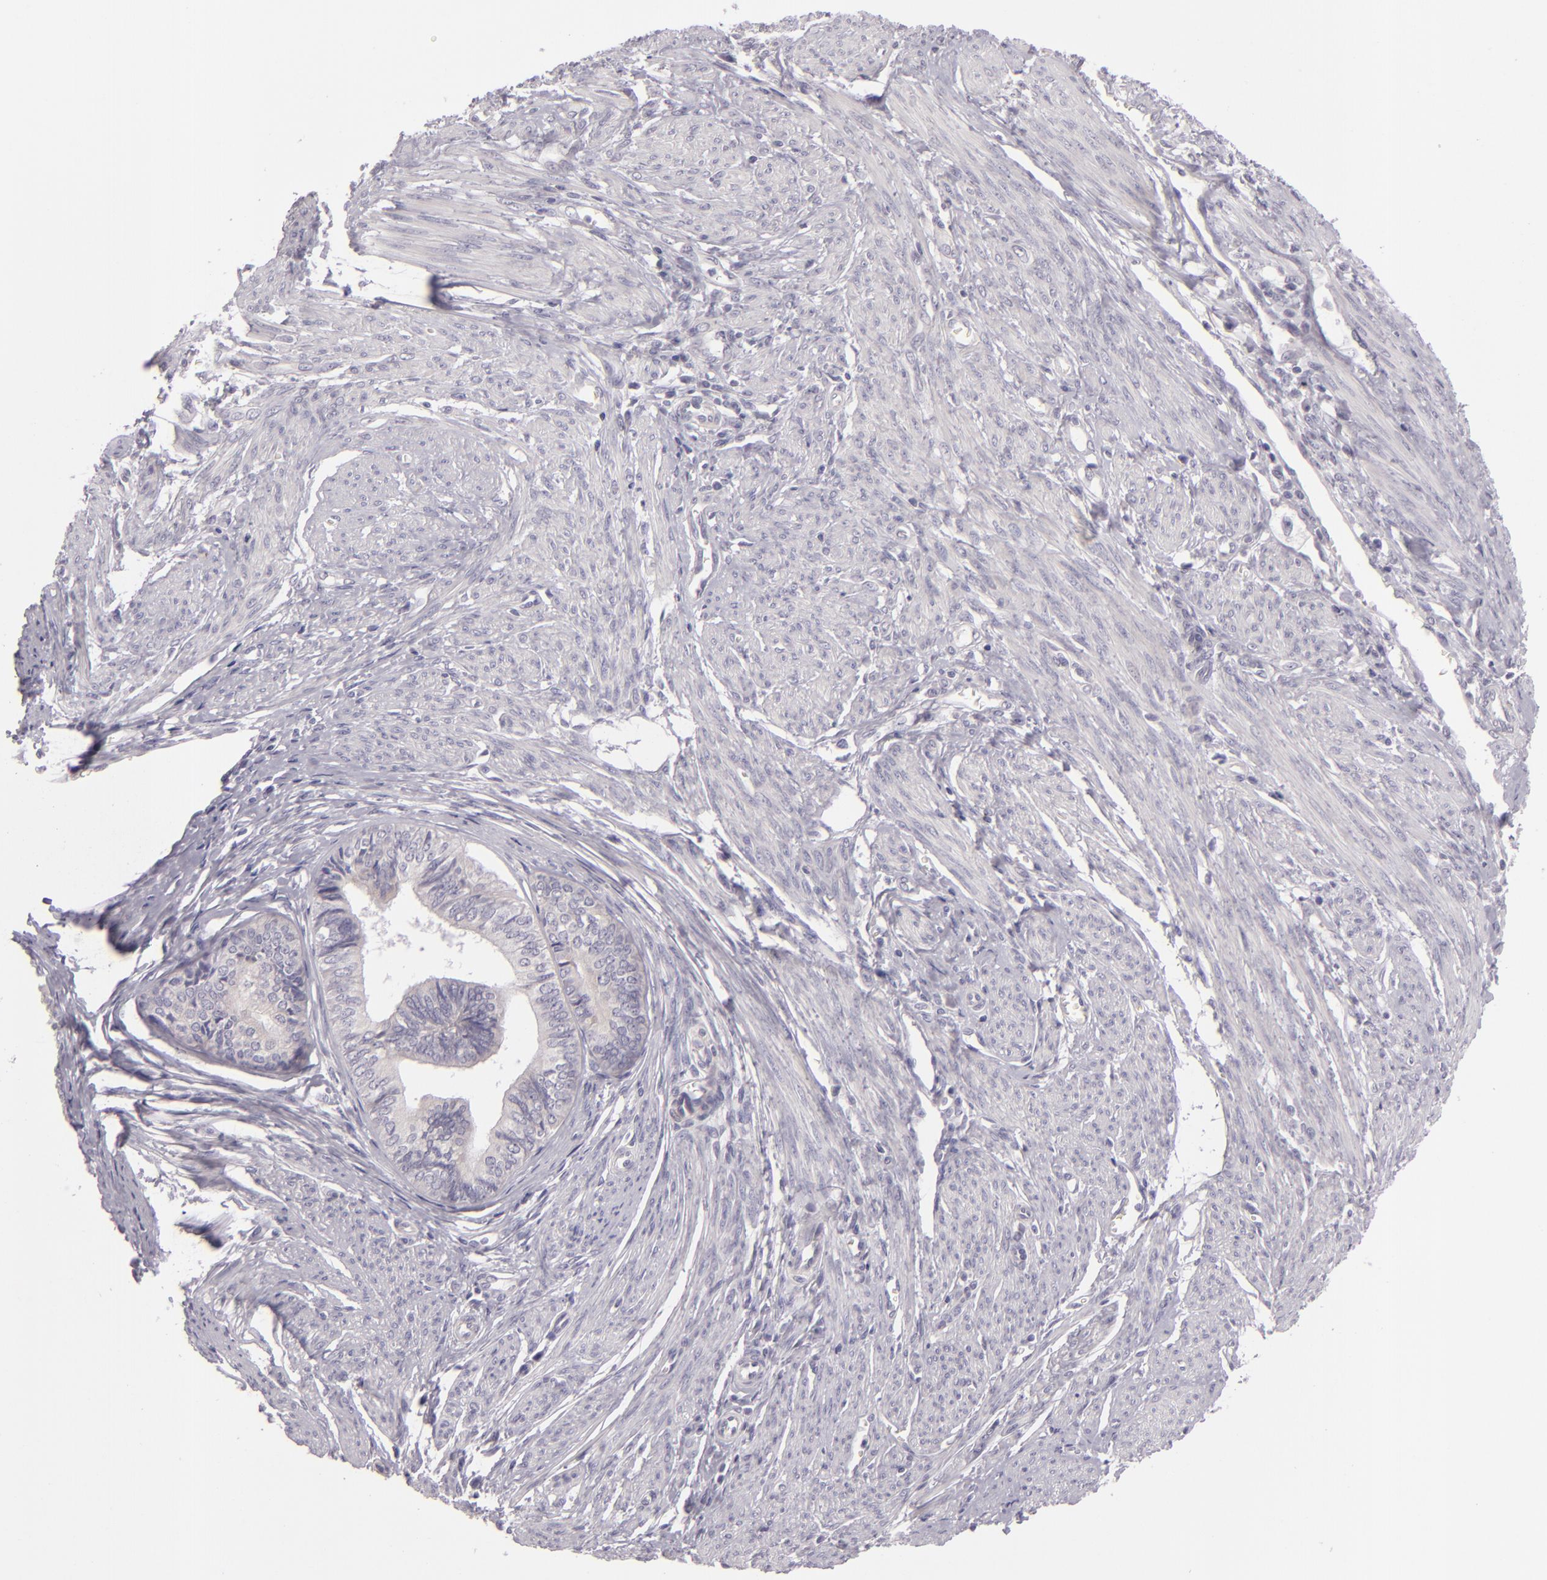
{"staining": {"intensity": "weak", "quantity": "<25%", "location": "cytoplasmic/membranous"}, "tissue": "endometrial cancer", "cell_type": "Tumor cells", "image_type": "cancer", "snomed": [{"axis": "morphology", "description": "Adenocarcinoma, NOS"}, {"axis": "topography", "description": "Endometrium"}], "caption": "The photomicrograph exhibits no significant expression in tumor cells of endometrial cancer.", "gene": "EGFL6", "patient": {"sex": "female", "age": 75}}